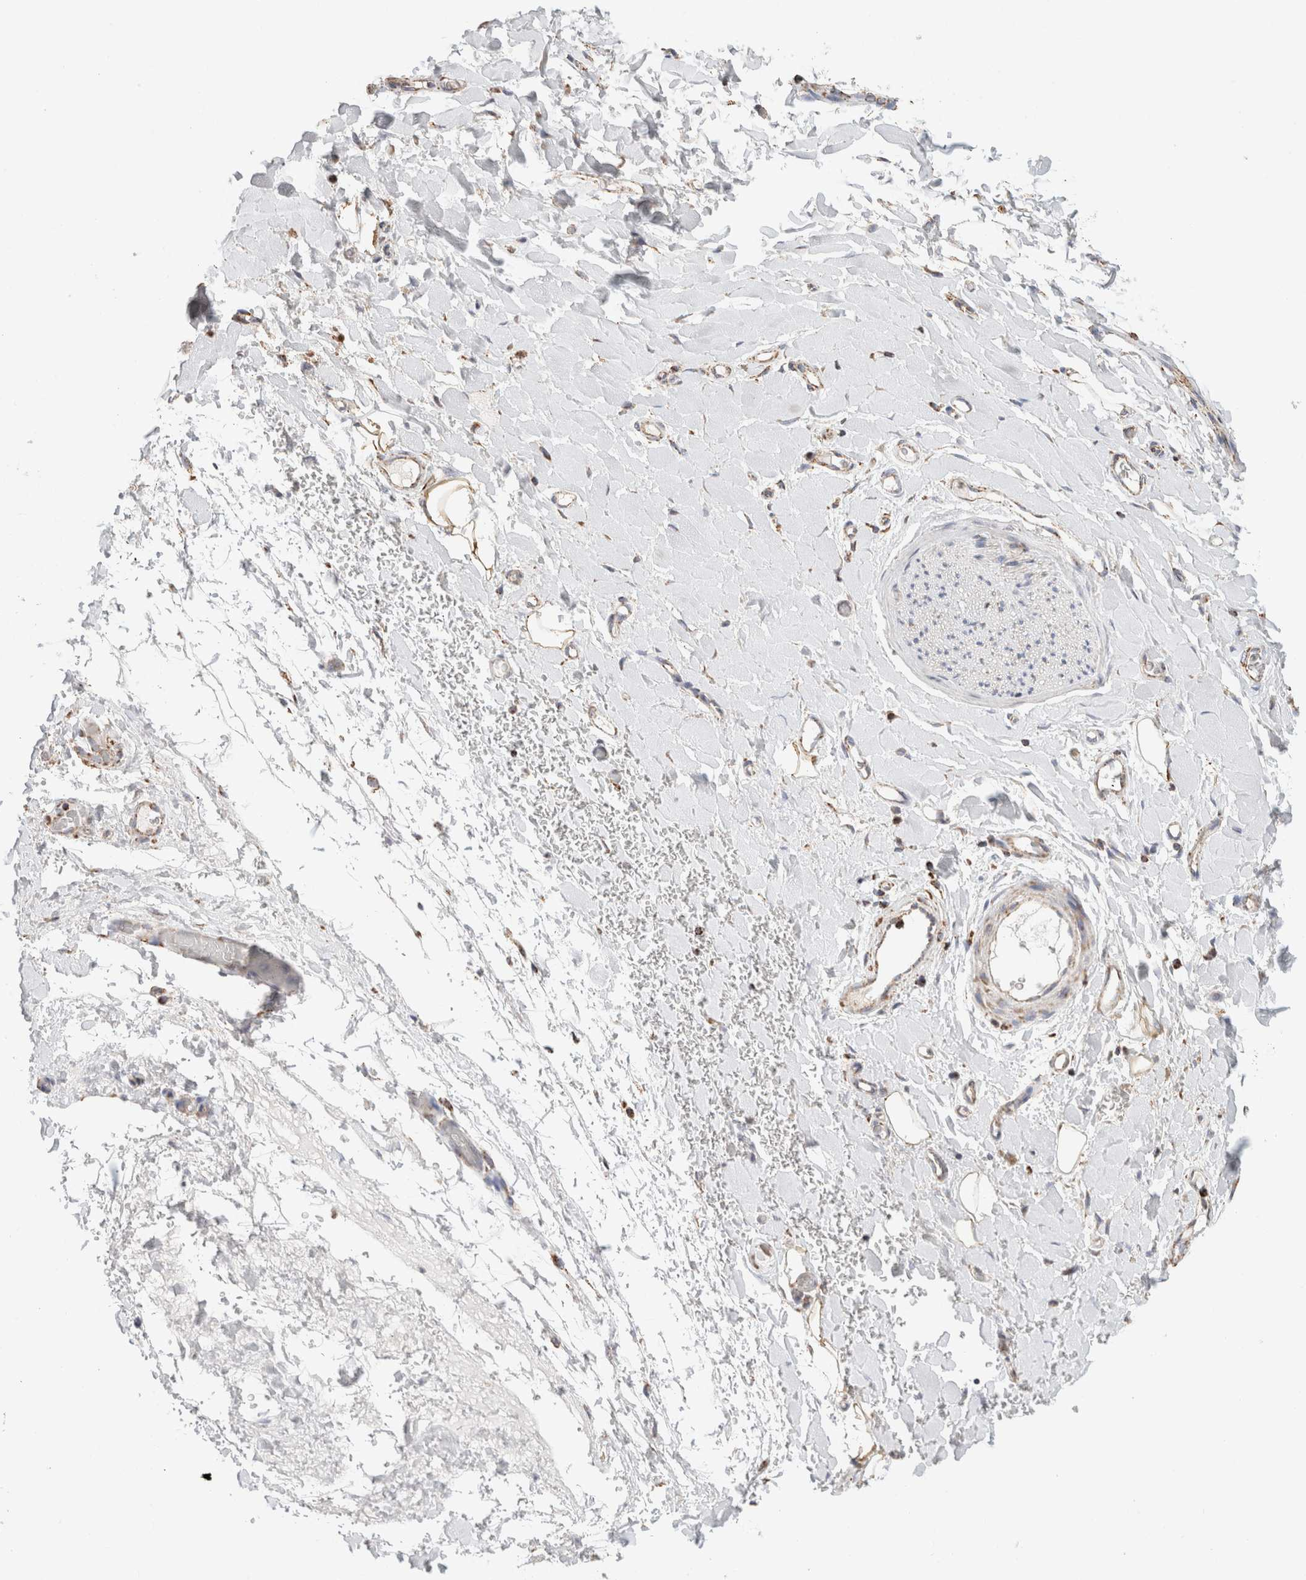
{"staining": {"intensity": "moderate", "quantity": "<25%", "location": "cytoplasmic/membranous"}, "tissue": "adipose tissue", "cell_type": "Adipocytes", "image_type": "normal", "snomed": [{"axis": "morphology", "description": "Normal tissue, NOS"}, {"axis": "morphology", "description": "Adenocarcinoma, NOS"}, {"axis": "topography", "description": "Esophagus"}], "caption": "A photomicrograph of human adipose tissue stained for a protein reveals moderate cytoplasmic/membranous brown staining in adipocytes. (Stains: DAB in brown, nuclei in blue, Microscopy: brightfield microscopy at high magnification).", "gene": "C1QBP", "patient": {"sex": "male", "age": 62}}